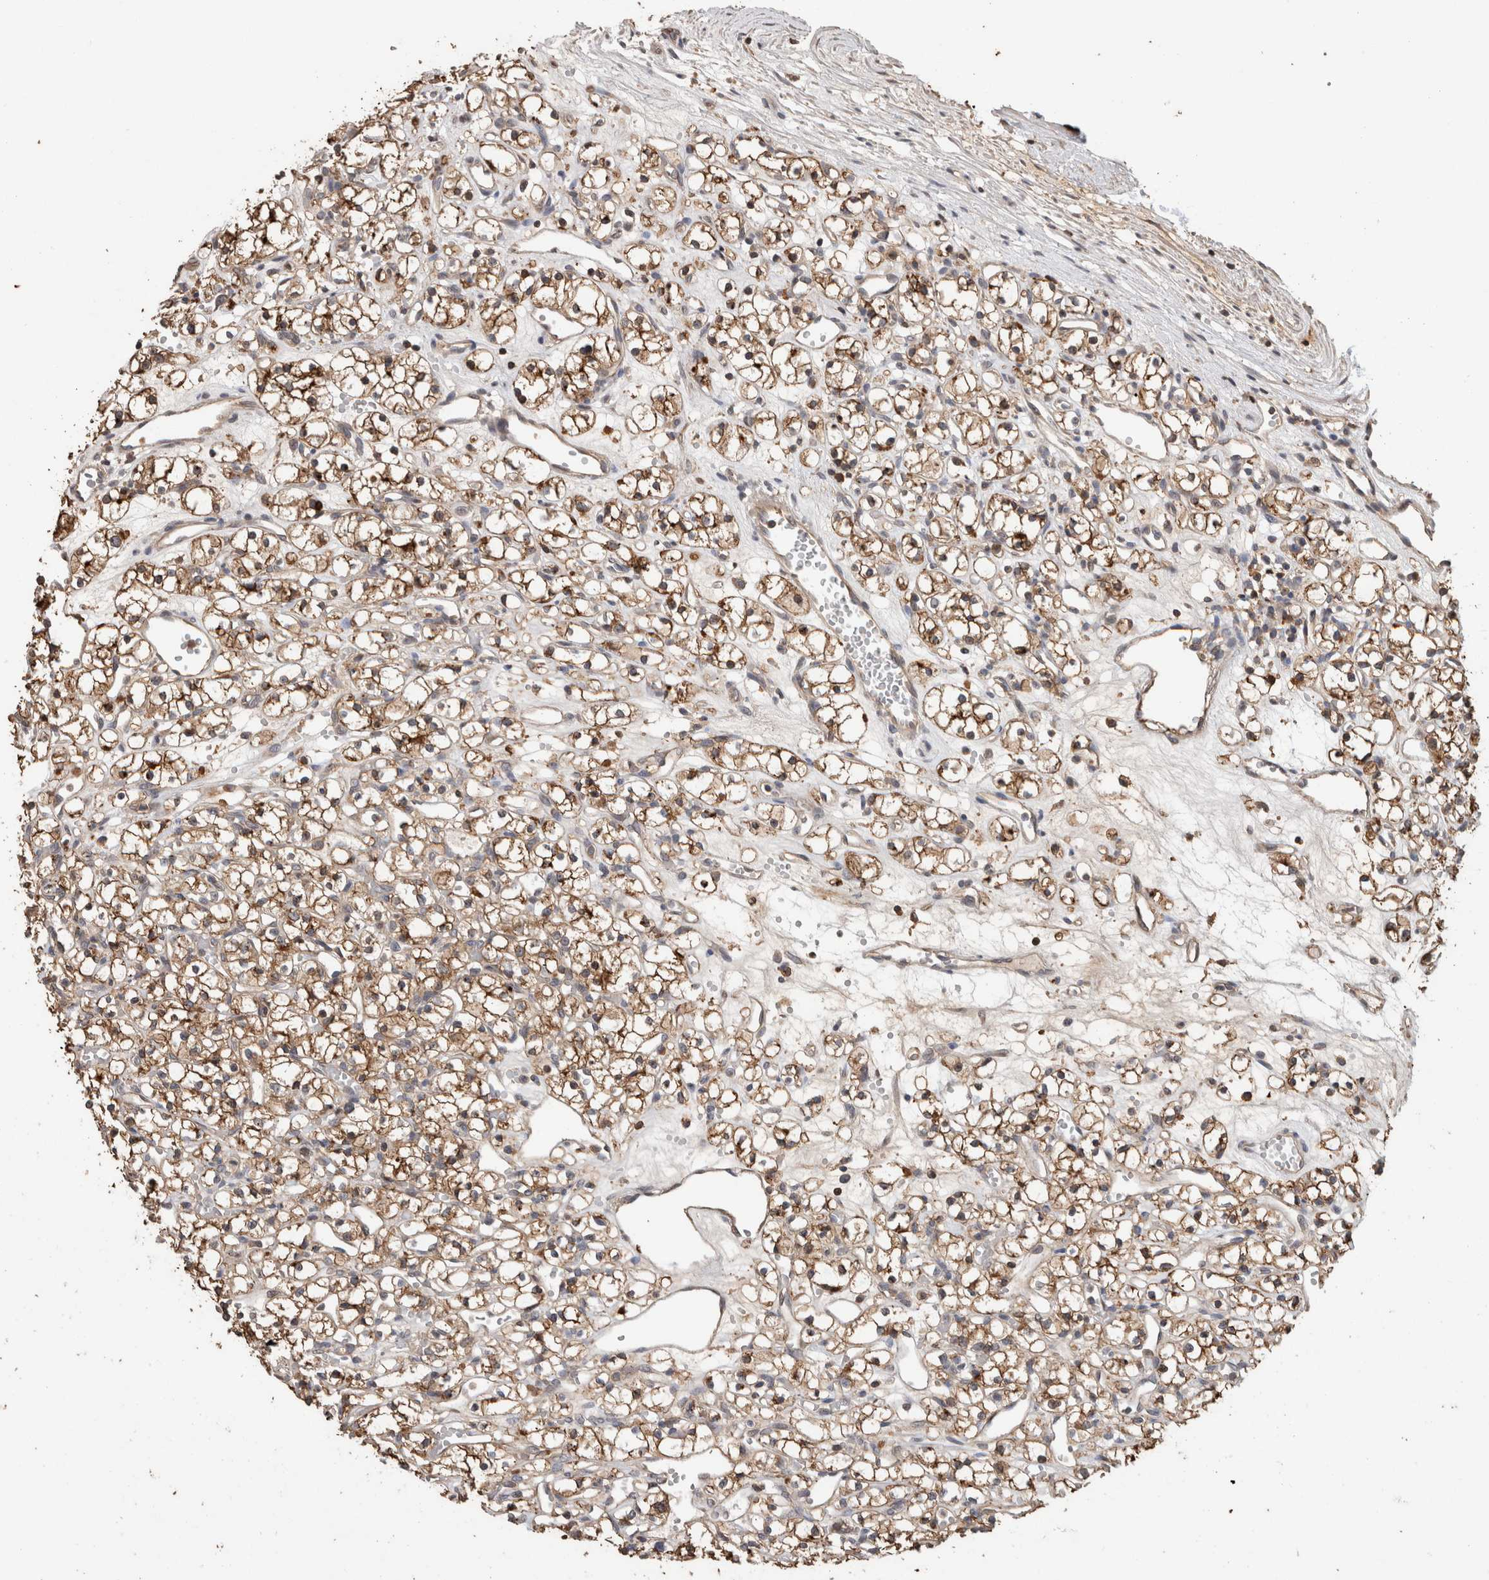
{"staining": {"intensity": "moderate", "quantity": ">75%", "location": "cytoplasmic/membranous"}, "tissue": "renal cancer", "cell_type": "Tumor cells", "image_type": "cancer", "snomed": [{"axis": "morphology", "description": "Adenocarcinoma, NOS"}, {"axis": "topography", "description": "Kidney"}], "caption": "This is a micrograph of IHC staining of renal cancer, which shows moderate positivity in the cytoplasmic/membranous of tumor cells.", "gene": "TRIM5", "patient": {"sex": "female", "age": 59}}